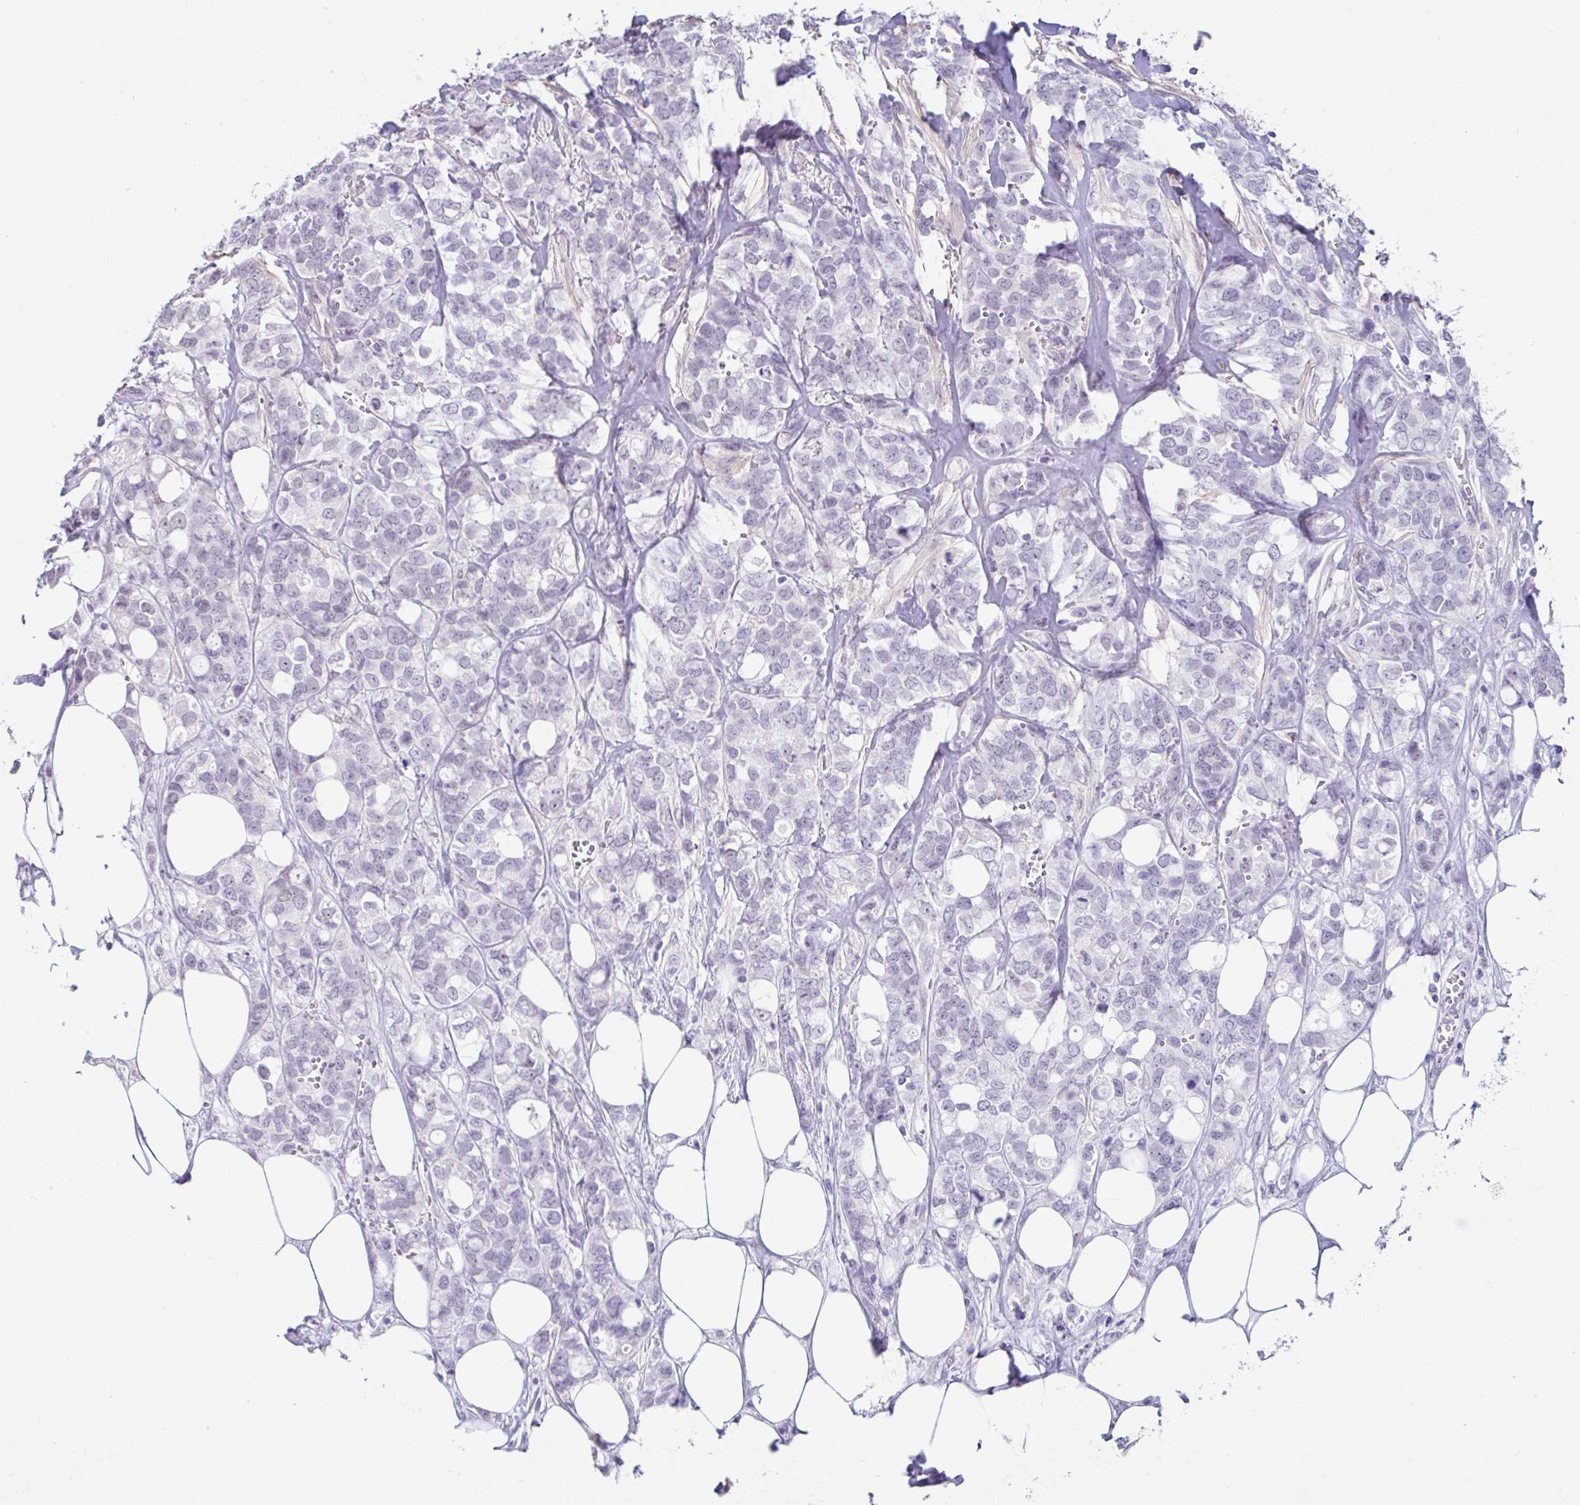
{"staining": {"intensity": "negative", "quantity": "none", "location": "none"}, "tissue": "breast cancer", "cell_type": "Tumor cells", "image_type": "cancer", "snomed": [{"axis": "morphology", "description": "Lobular carcinoma"}, {"axis": "topography", "description": "Breast"}], "caption": "Immunohistochemical staining of breast cancer exhibits no significant expression in tumor cells. (DAB (3,3'-diaminobenzidine) IHC visualized using brightfield microscopy, high magnification).", "gene": "DCAF17", "patient": {"sex": "female", "age": 91}}